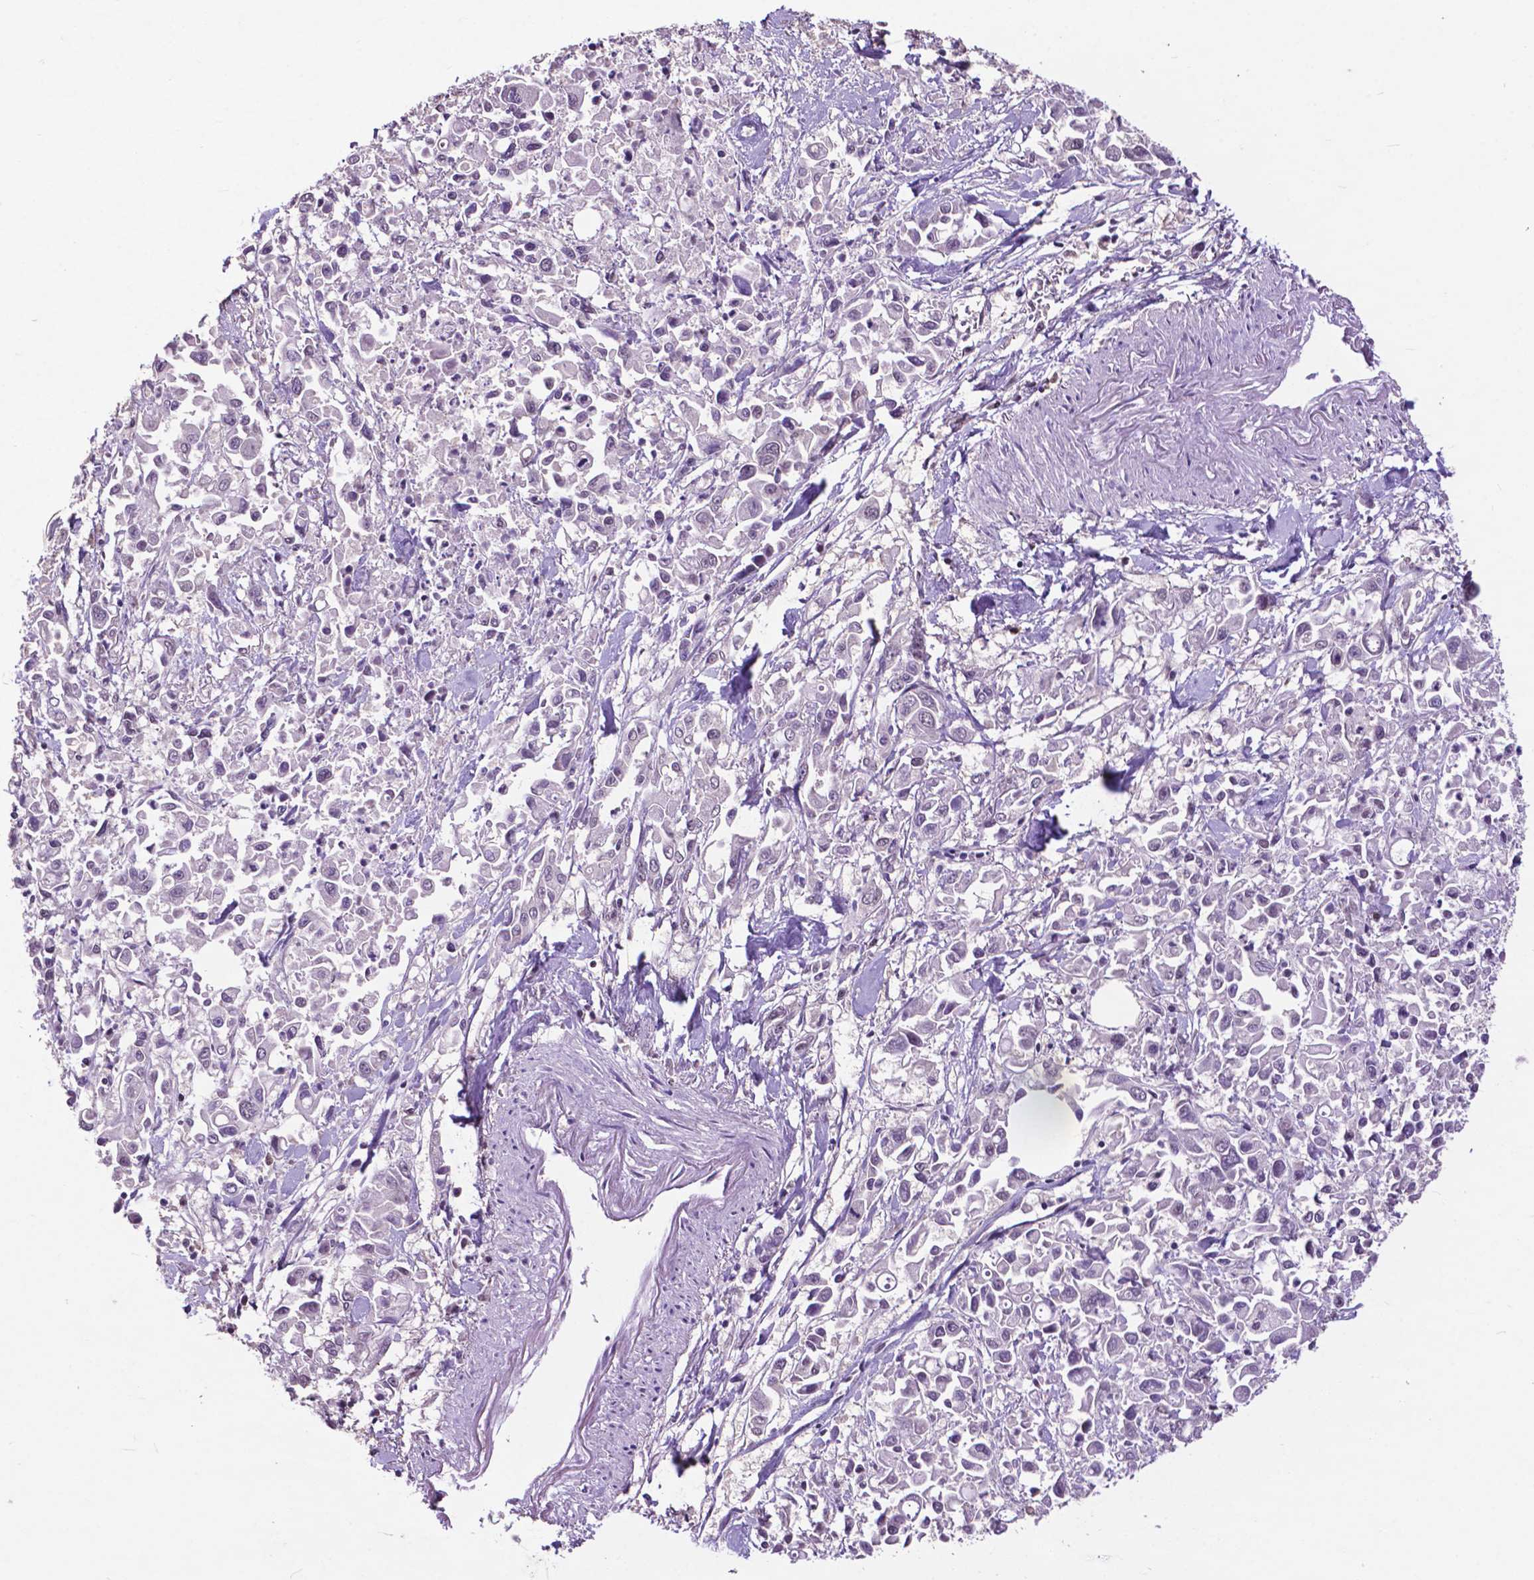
{"staining": {"intensity": "negative", "quantity": "none", "location": "none"}, "tissue": "pancreatic cancer", "cell_type": "Tumor cells", "image_type": "cancer", "snomed": [{"axis": "morphology", "description": "Adenocarcinoma, NOS"}, {"axis": "topography", "description": "Pancreas"}], "caption": "Tumor cells show no significant protein staining in pancreatic adenocarcinoma.", "gene": "FAF1", "patient": {"sex": "female", "age": 83}}